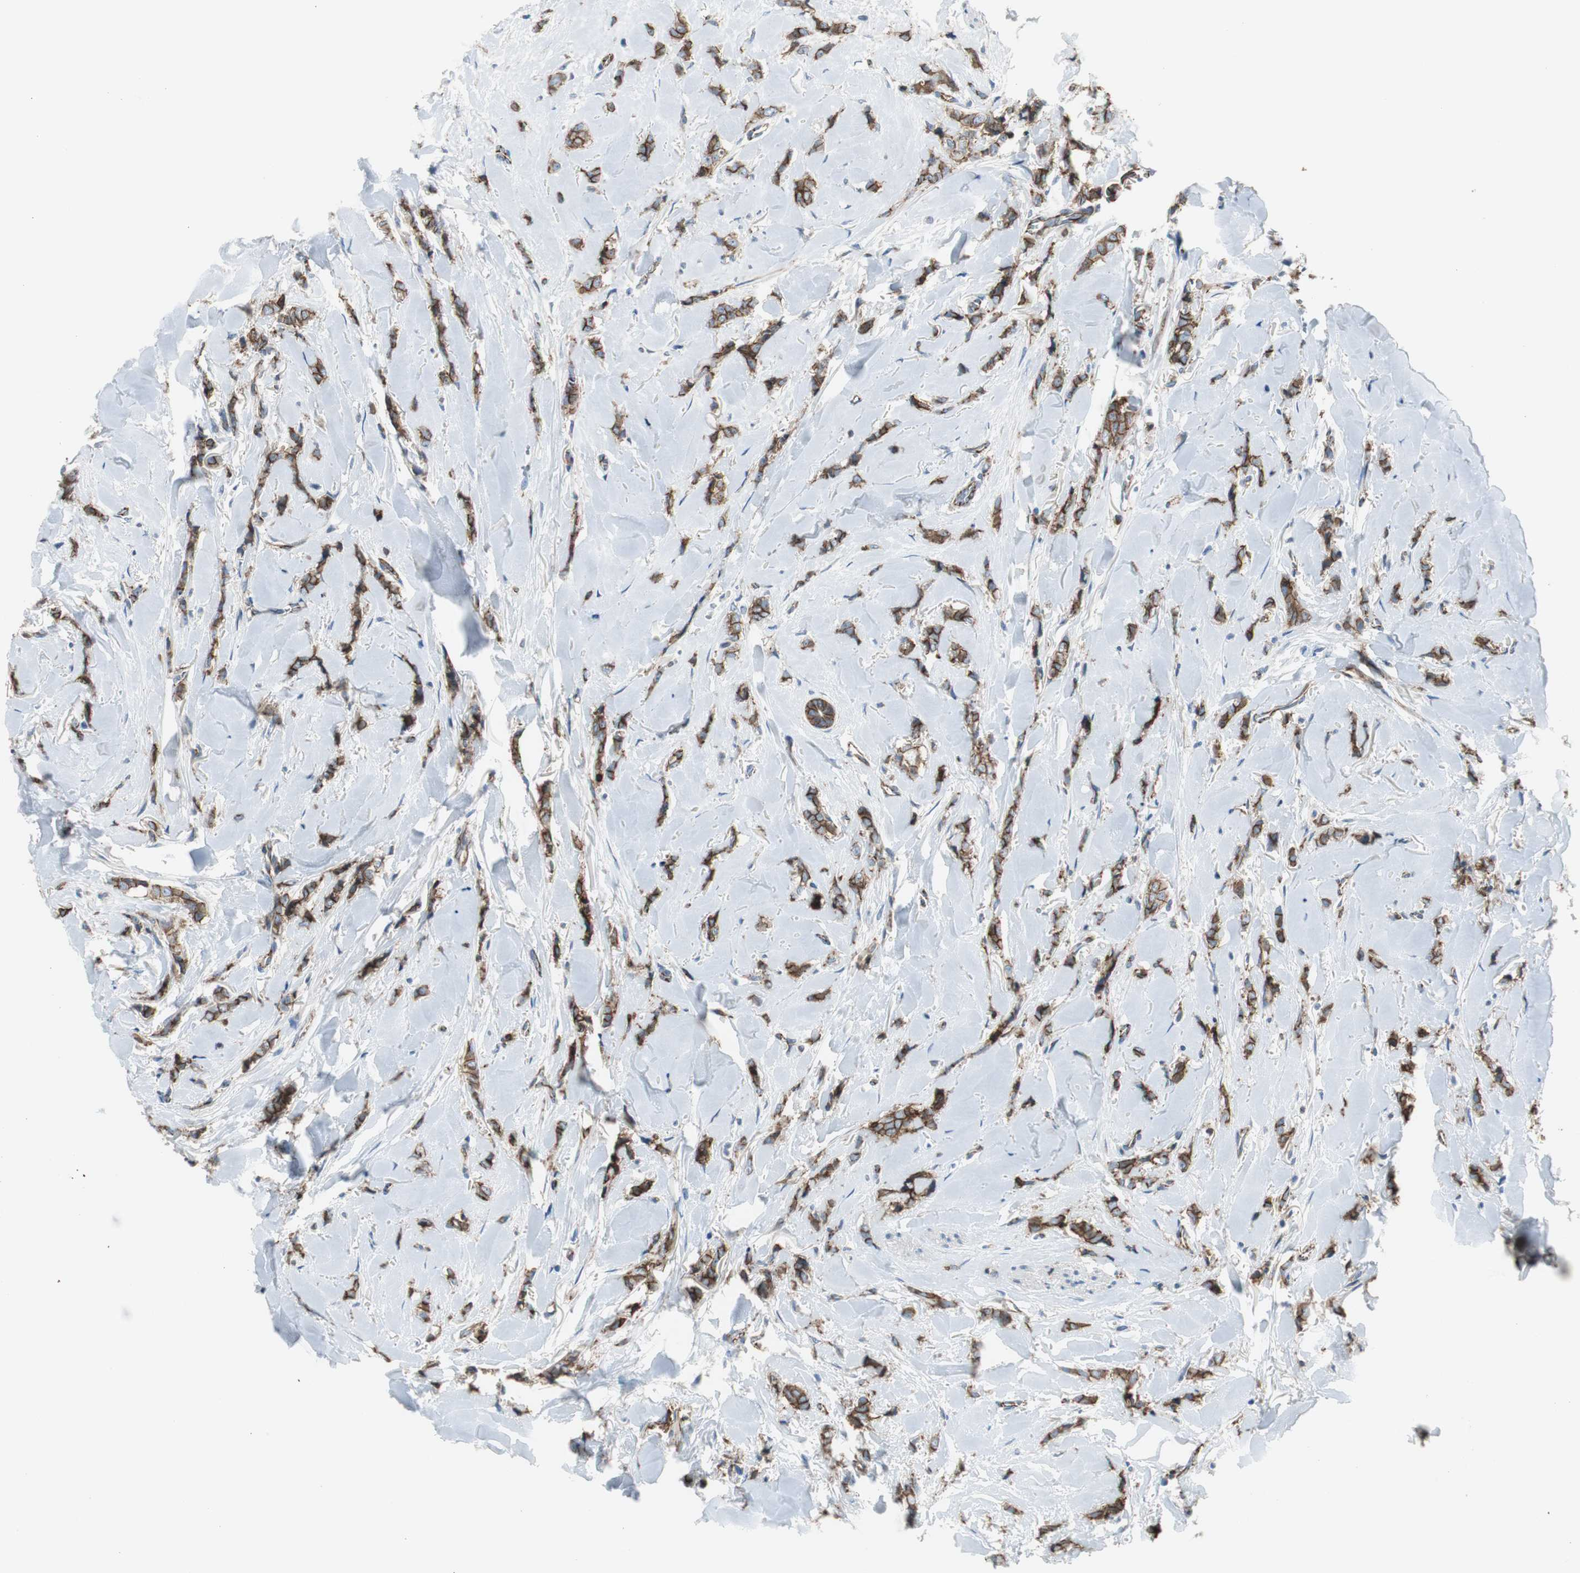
{"staining": {"intensity": "strong", "quantity": ">75%", "location": "cytoplasmic/membranous"}, "tissue": "breast cancer", "cell_type": "Tumor cells", "image_type": "cancer", "snomed": [{"axis": "morphology", "description": "Lobular carcinoma"}, {"axis": "topography", "description": "Skin"}, {"axis": "topography", "description": "Breast"}], "caption": "The histopathology image displays immunohistochemical staining of breast lobular carcinoma. There is strong cytoplasmic/membranous staining is appreciated in about >75% of tumor cells.", "gene": "STXBP4", "patient": {"sex": "female", "age": 46}}